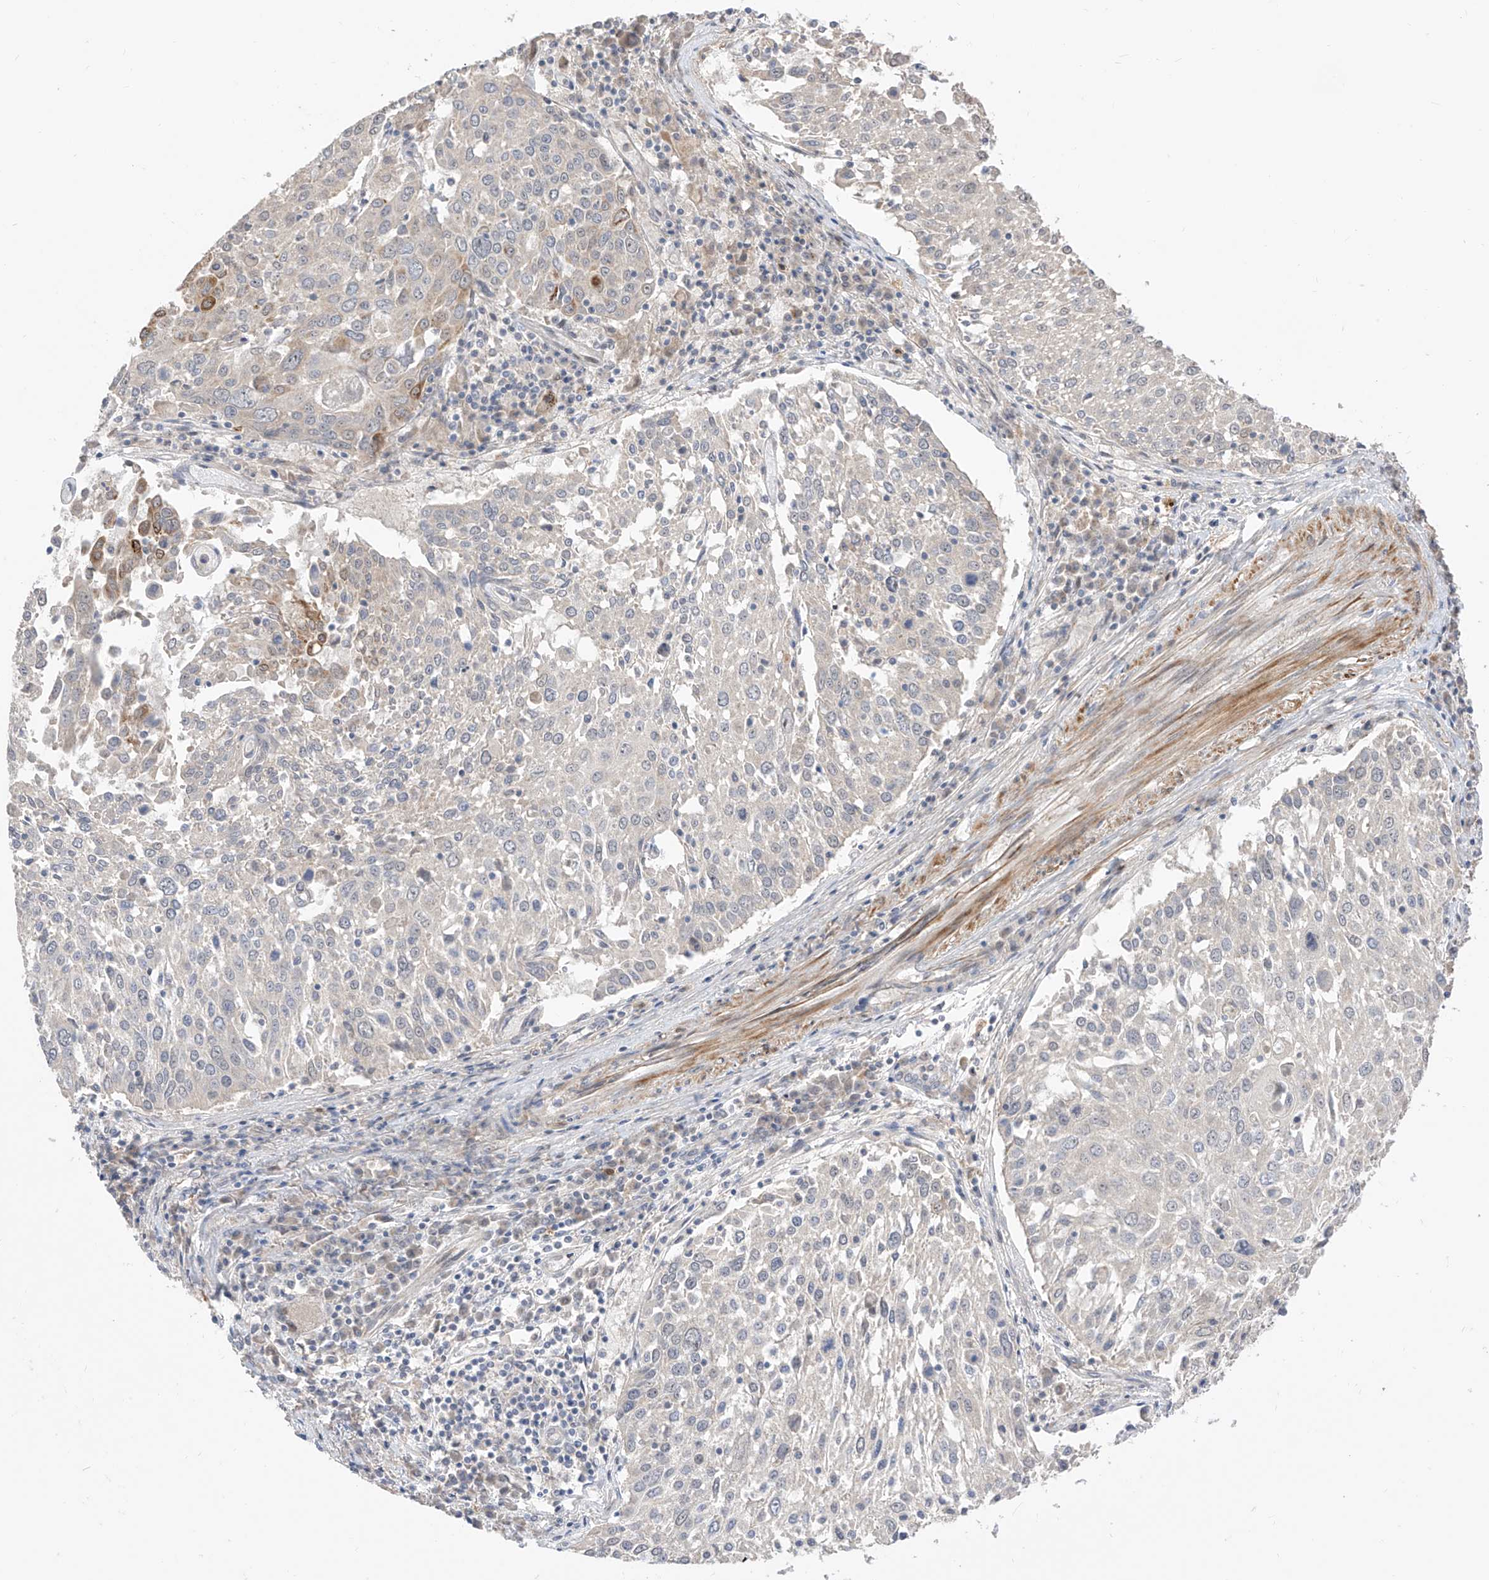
{"staining": {"intensity": "negative", "quantity": "none", "location": "none"}, "tissue": "lung cancer", "cell_type": "Tumor cells", "image_type": "cancer", "snomed": [{"axis": "morphology", "description": "Squamous cell carcinoma, NOS"}, {"axis": "topography", "description": "Lung"}], "caption": "Immunohistochemistry (IHC) micrograph of neoplastic tissue: human lung squamous cell carcinoma stained with DAB (3,3'-diaminobenzidine) displays no significant protein positivity in tumor cells. (DAB (3,3'-diaminobenzidine) immunohistochemistry (IHC), high magnification).", "gene": "LATS1", "patient": {"sex": "male", "age": 65}}